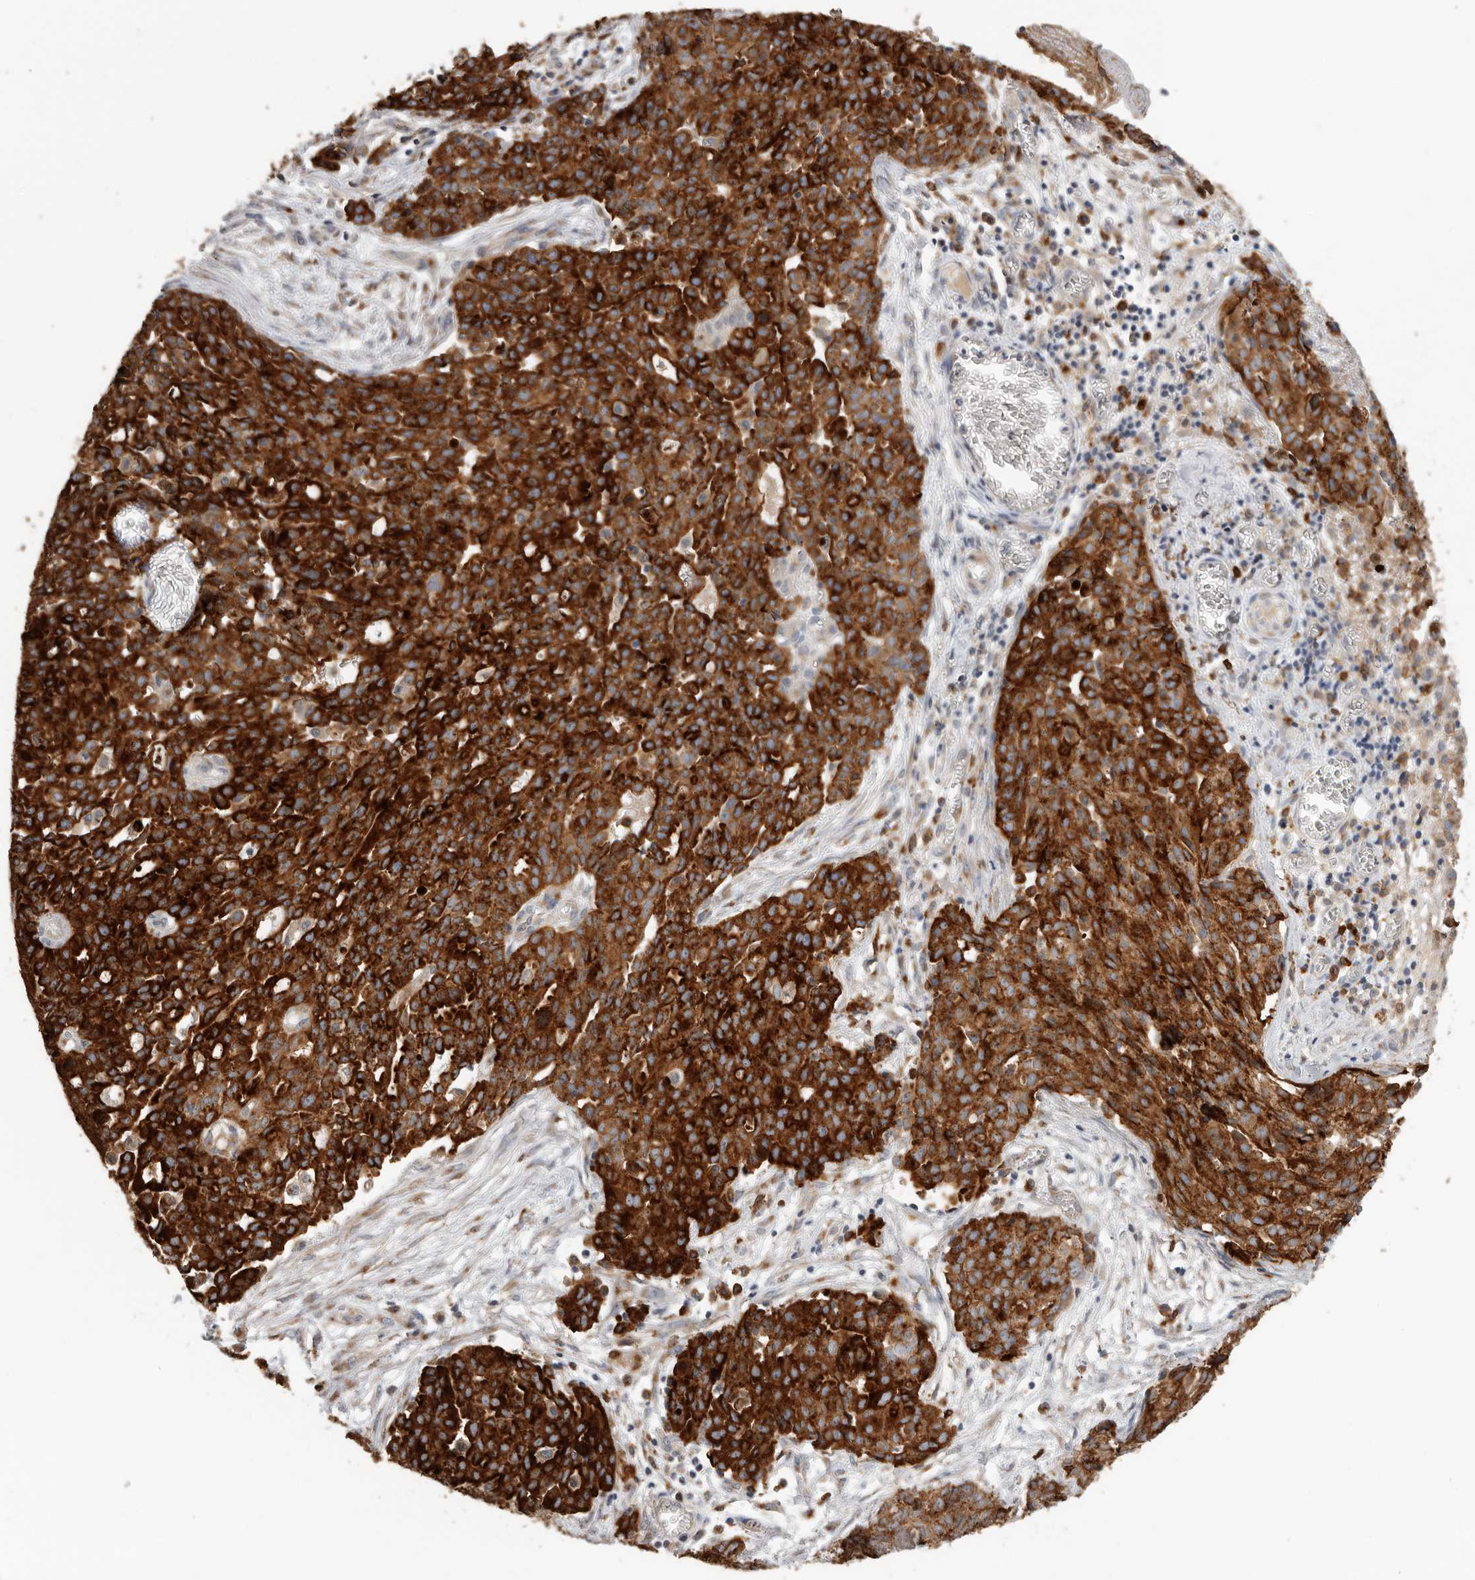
{"staining": {"intensity": "strong", "quantity": ">75%", "location": "cytoplasmic/membranous"}, "tissue": "ovarian cancer", "cell_type": "Tumor cells", "image_type": "cancer", "snomed": [{"axis": "morphology", "description": "Cystadenocarcinoma, serous, NOS"}, {"axis": "topography", "description": "Soft tissue"}, {"axis": "topography", "description": "Ovary"}], "caption": "Human ovarian serous cystadenocarcinoma stained for a protein (brown) exhibits strong cytoplasmic/membranous positive expression in about >75% of tumor cells.", "gene": "TFRC", "patient": {"sex": "female", "age": 57}}